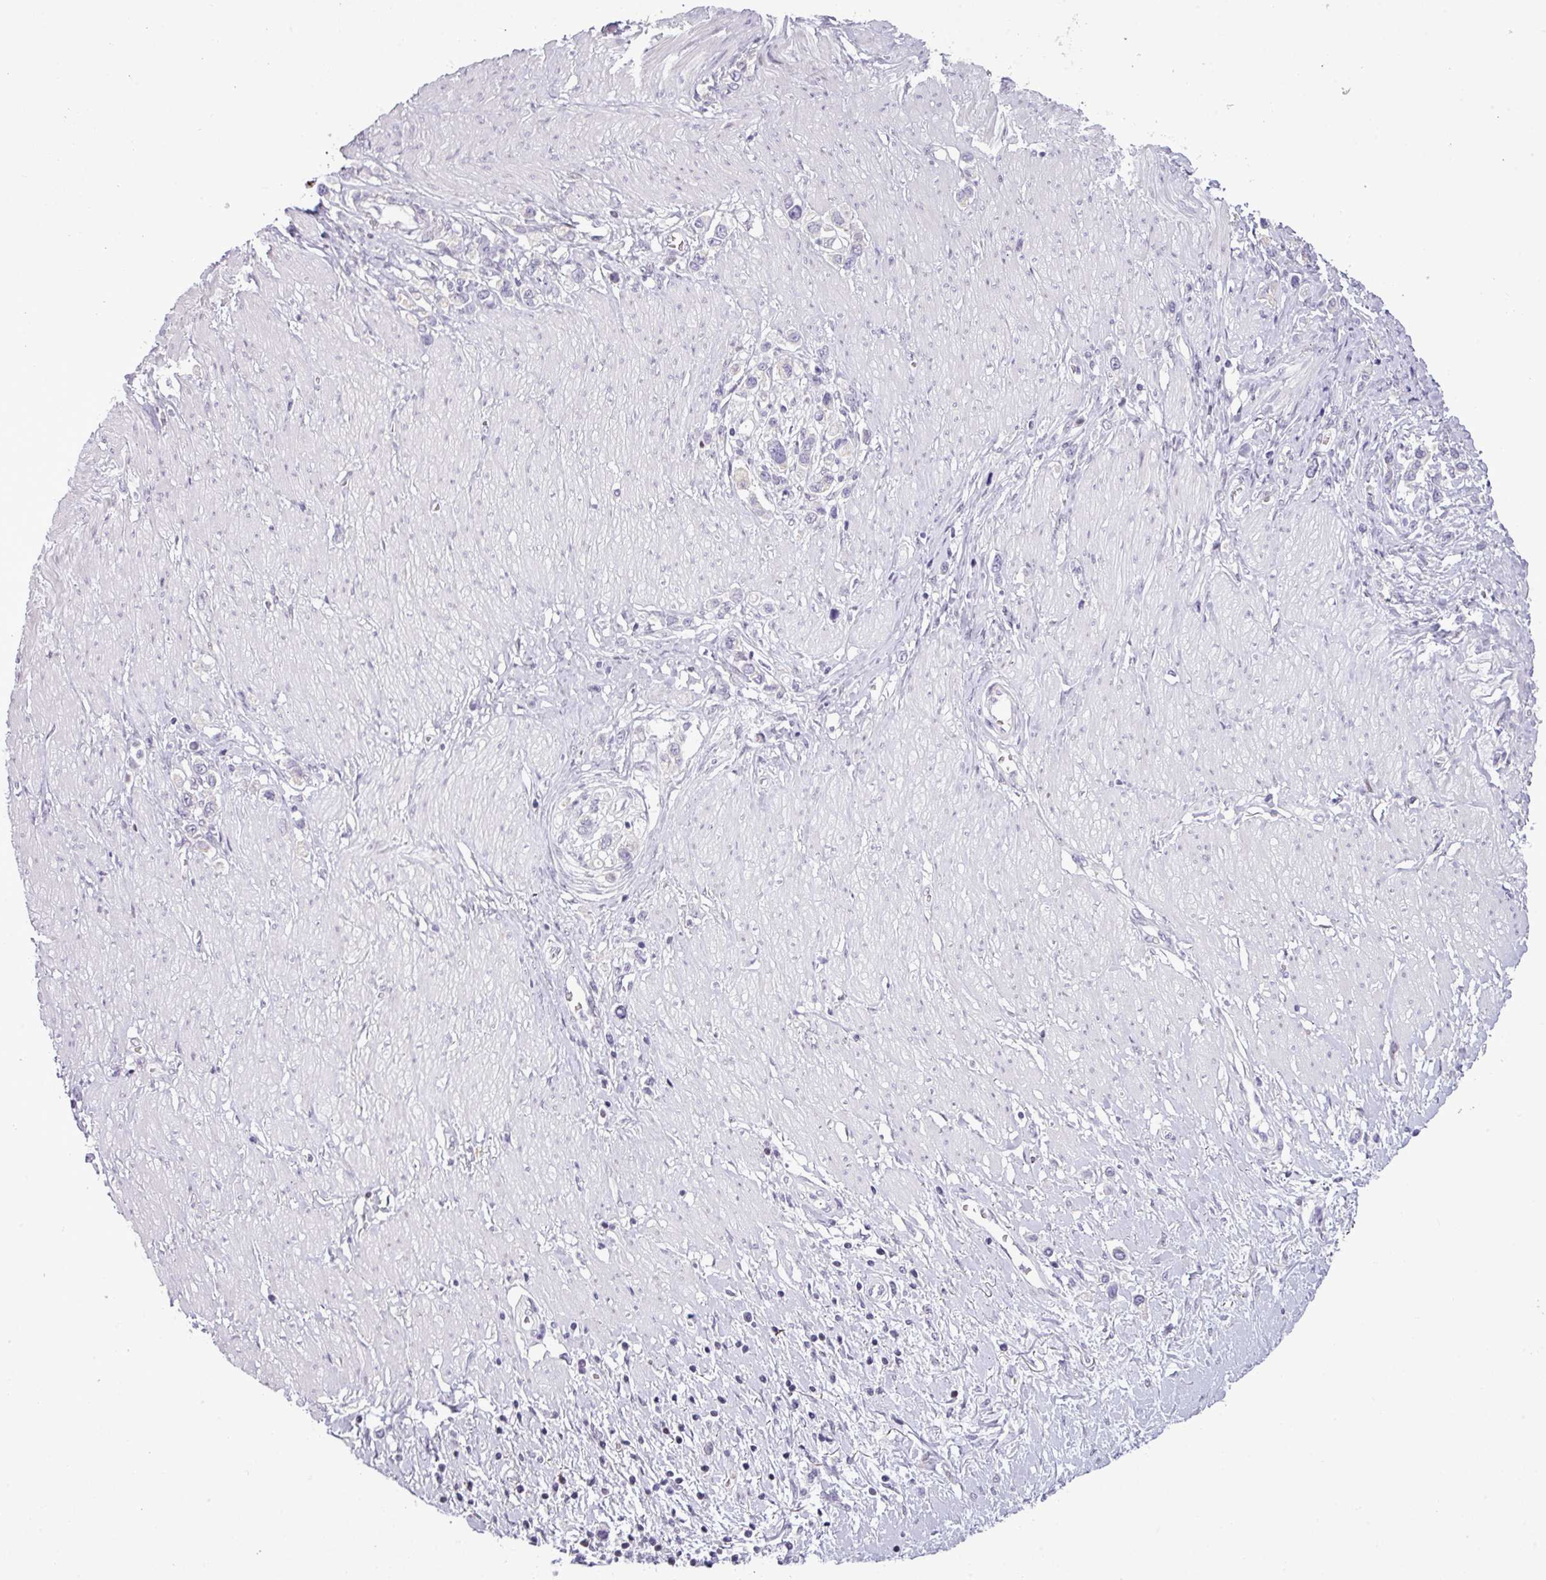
{"staining": {"intensity": "negative", "quantity": "none", "location": "none"}, "tissue": "stomach cancer", "cell_type": "Tumor cells", "image_type": "cancer", "snomed": [{"axis": "morphology", "description": "Normal tissue, NOS"}, {"axis": "morphology", "description": "Adenocarcinoma, NOS"}, {"axis": "topography", "description": "Stomach, upper"}, {"axis": "topography", "description": "Stomach"}], "caption": "Immunohistochemistry (IHC) image of human stomach cancer (adenocarcinoma) stained for a protein (brown), which shows no staining in tumor cells.", "gene": "SLC66A2", "patient": {"sex": "female", "age": 65}}